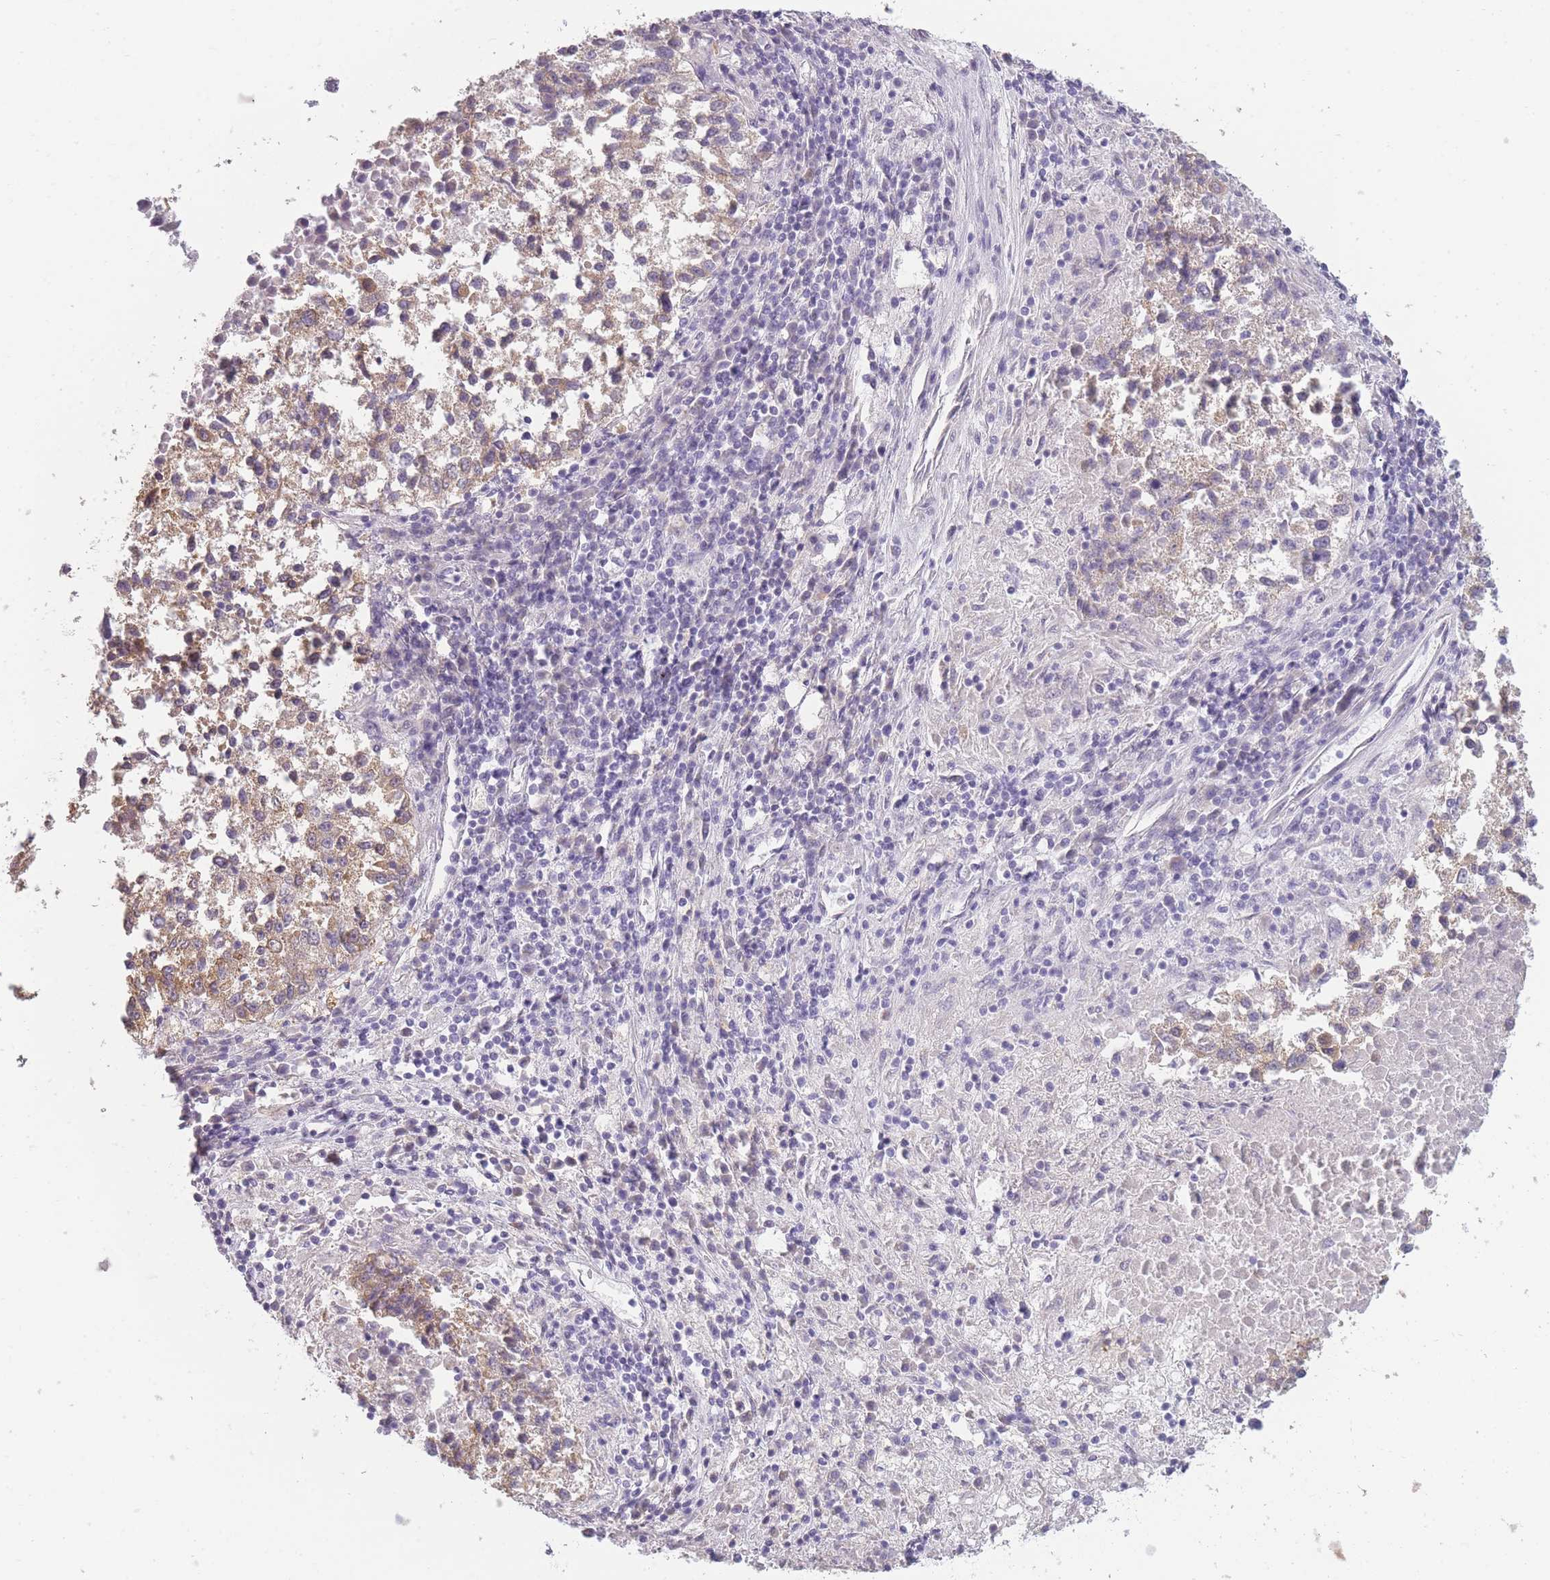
{"staining": {"intensity": "weak", "quantity": ">75%", "location": "cytoplasmic/membranous"}, "tissue": "lung cancer", "cell_type": "Tumor cells", "image_type": "cancer", "snomed": [{"axis": "morphology", "description": "Squamous cell carcinoma, NOS"}, {"axis": "topography", "description": "Lung"}], "caption": "A photomicrograph of human squamous cell carcinoma (lung) stained for a protein displays weak cytoplasmic/membranous brown staining in tumor cells.", "gene": "TMEM236", "patient": {"sex": "male", "age": 73}}